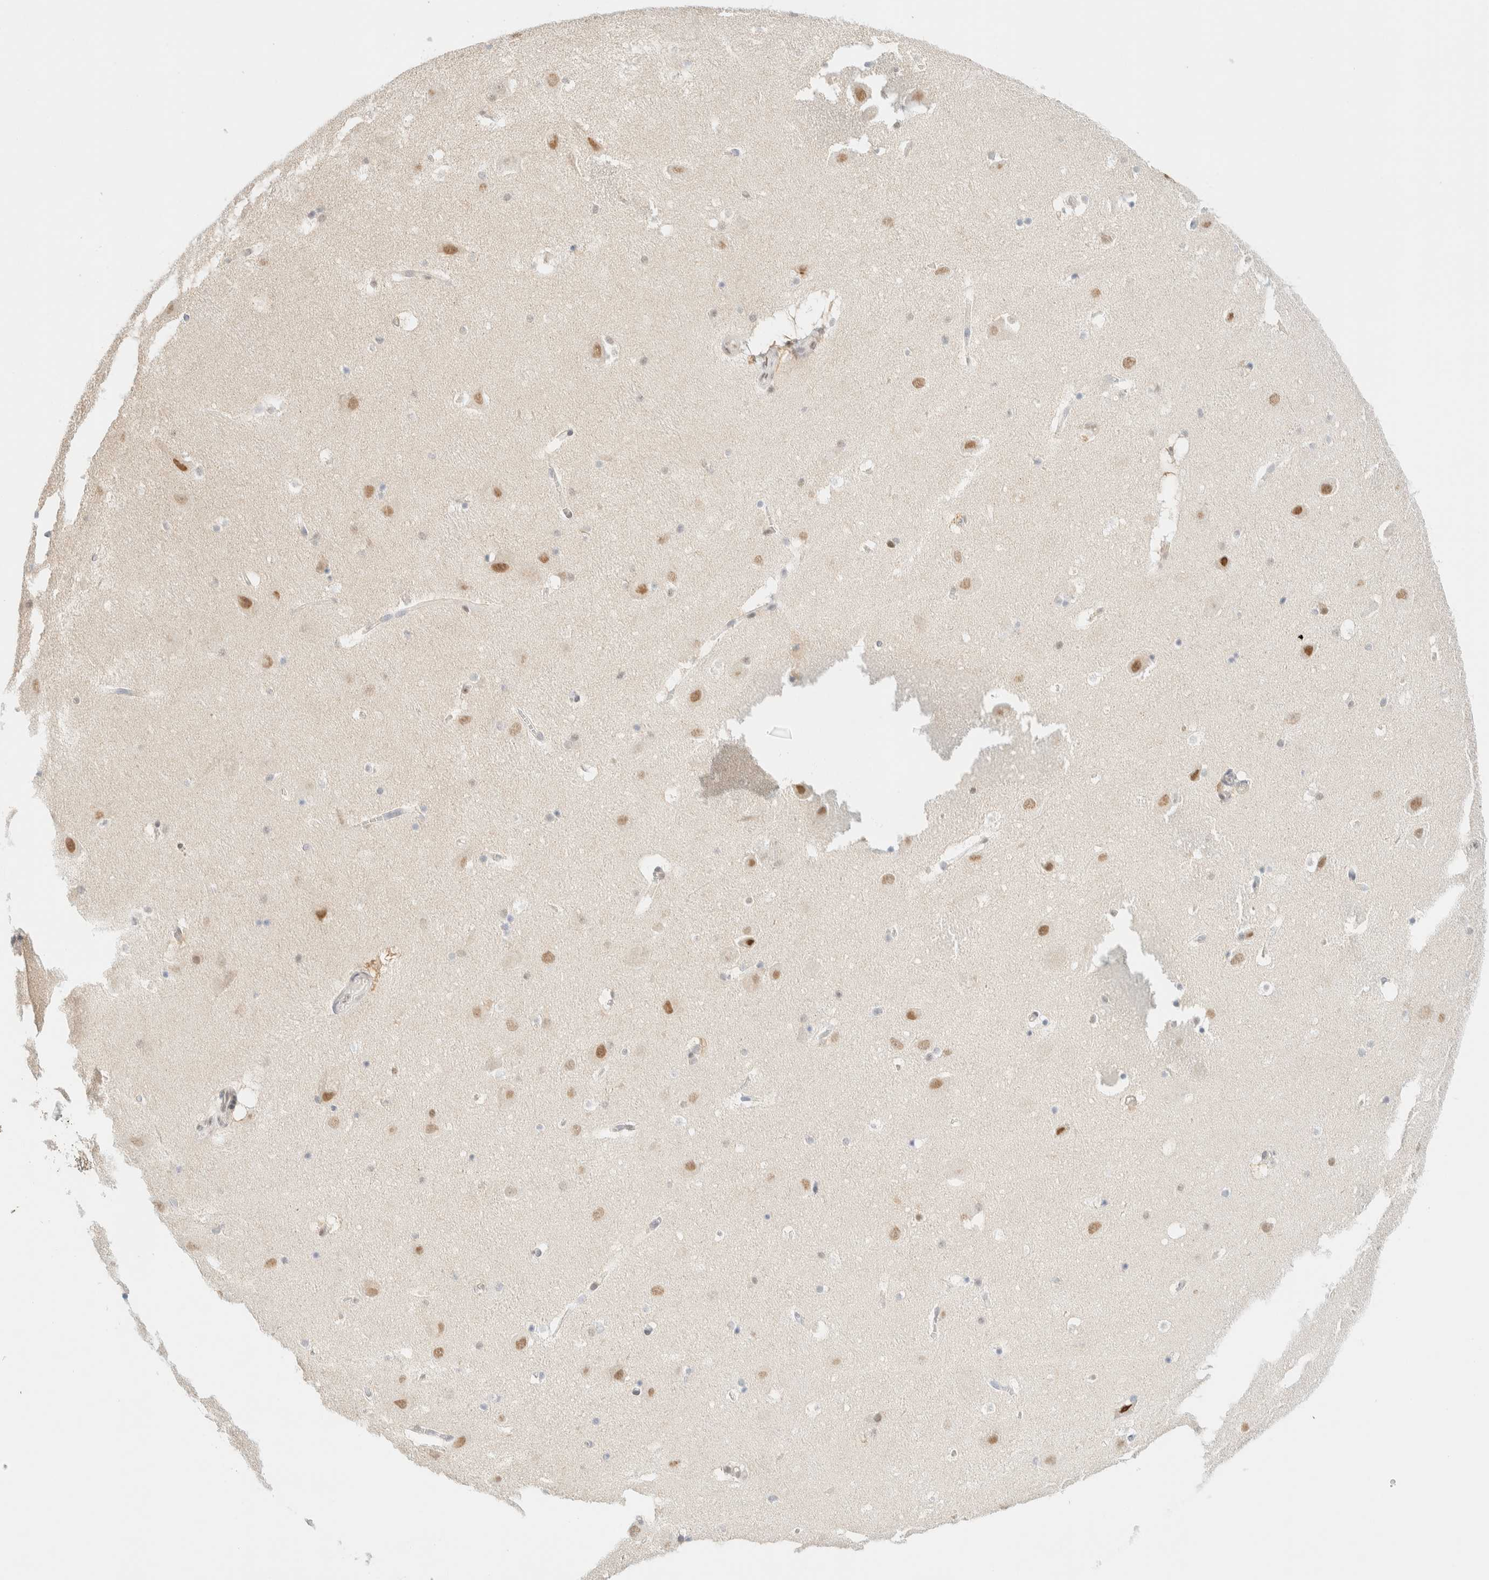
{"staining": {"intensity": "negative", "quantity": "none", "location": "none"}, "tissue": "hippocampus", "cell_type": "Glial cells", "image_type": "normal", "snomed": [{"axis": "morphology", "description": "Normal tissue, NOS"}, {"axis": "topography", "description": "Hippocampus"}], "caption": "Normal hippocampus was stained to show a protein in brown. There is no significant expression in glial cells. (Brightfield microscopy of DAB immunohistochemistry at high magnification).", "gene": "PYGO2", "patient": {"sex": "male", "age": 45}}